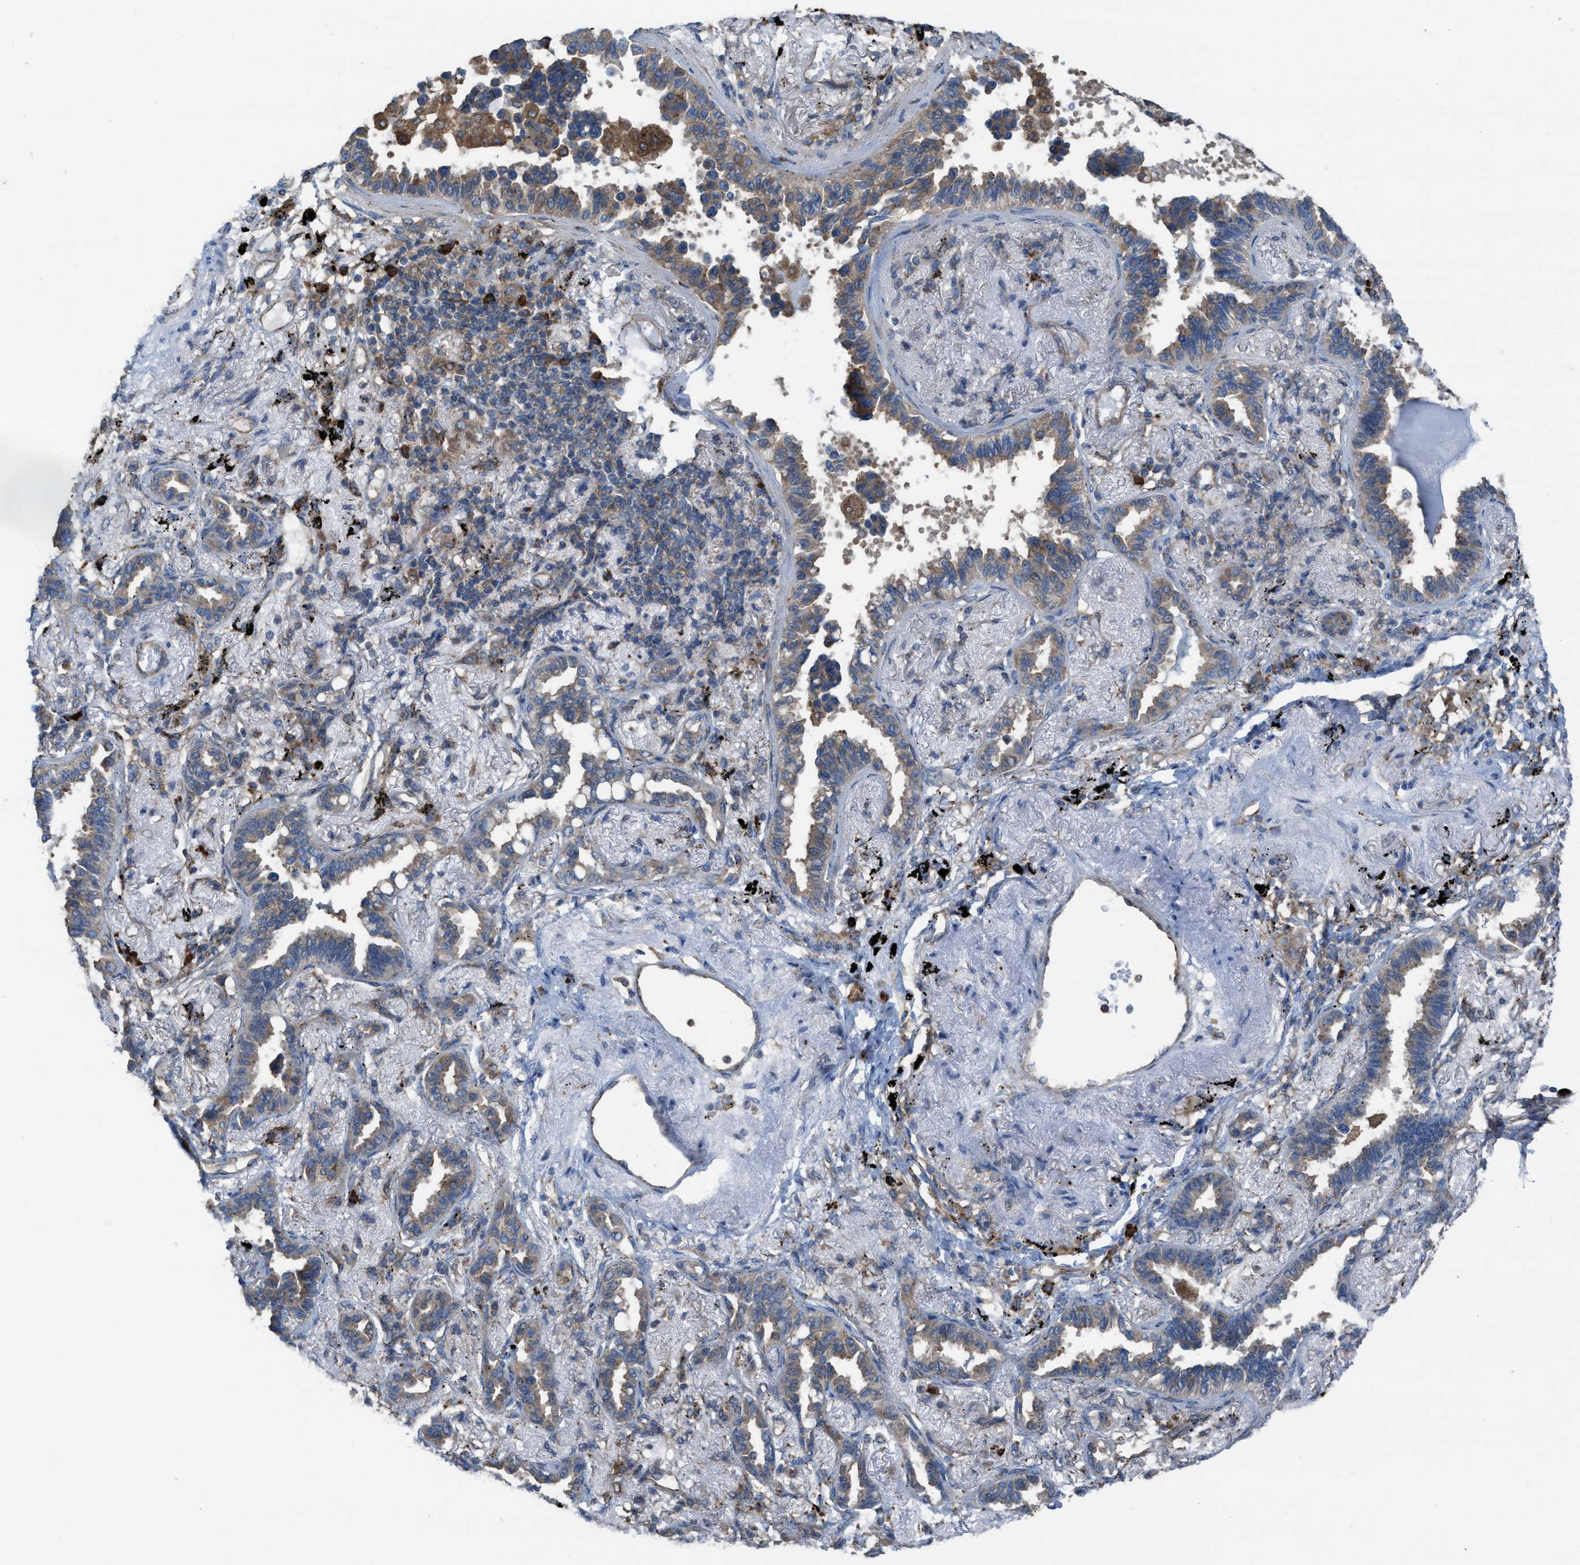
{"staining": {"intensity": "moderate", "quantity": "25%-75%", "location": "cytoplasmic/membranous"}, "tissue": "lung cancer", "cell_type": "Tumor cells", "image_type": "cancer", "snomed": [{"axis": "morphology", "description": "Adenocarcinoma, NOS"}, {"axis": "topography", "description": "Lung"}], "caption": "Lung cancer stained for a protein (brown) exhibits moderate cytoplasmic/membranous positive positivity in approximately 25%-75% of tumor cells.", "gene": "PLAA", "patient": {"sex": "male", "age": 59}}